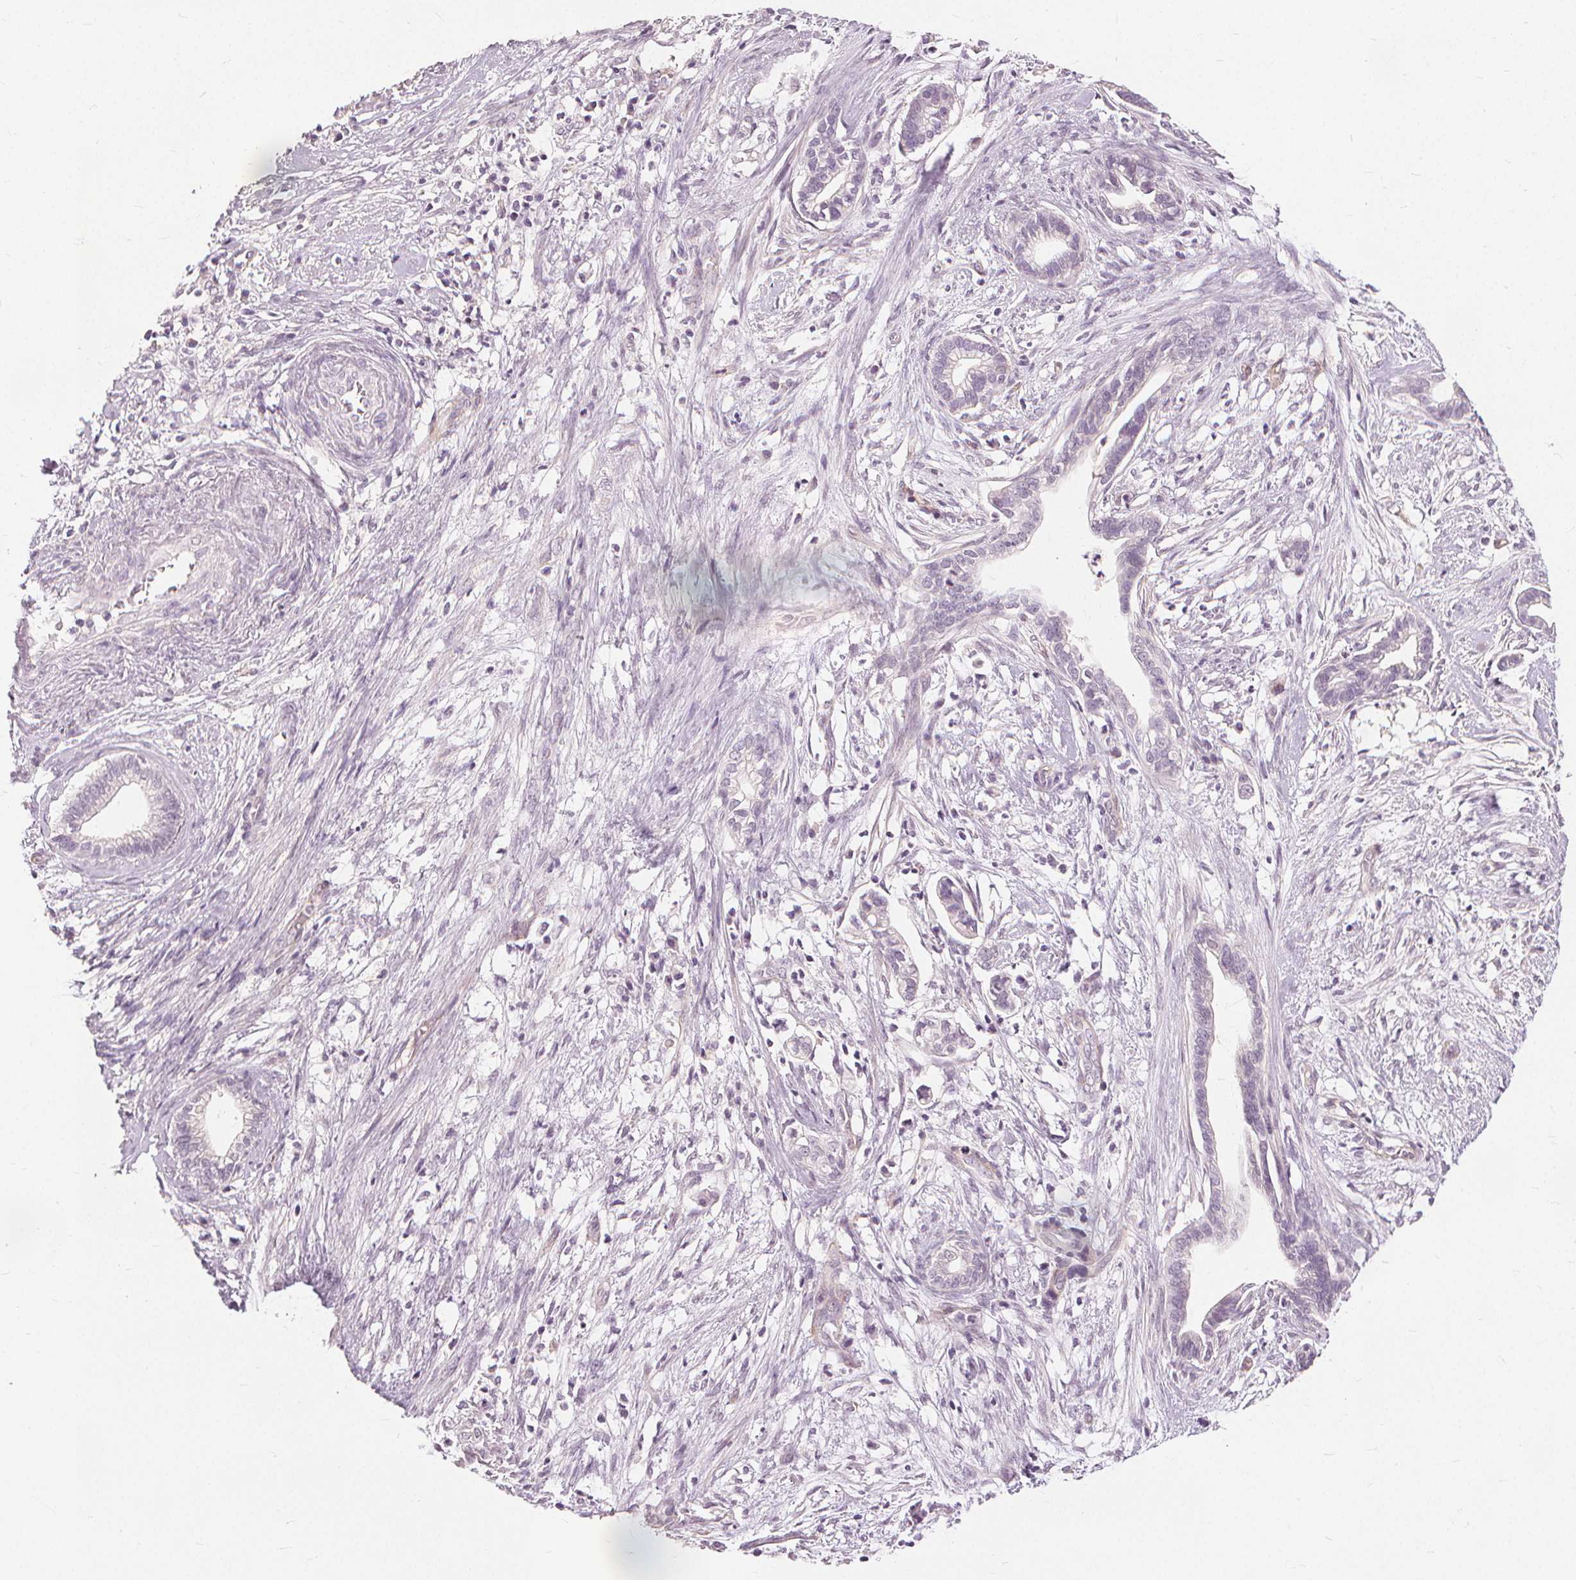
{"staining": {"intensity": "negative", "quantity": "none", "location": "none"}, "tissue": "cervical cancer", "cell_type": "Tumor cells", "image_type": "cancer", "snomed": [{"axis": "morphology", "description": "Adenocarcinoma, NOS"}, {"axis": "topography", "description": "Cervix"}], "caption": "Tumor cells show no significant positivity in cervical cancer (adenocarcinoma).", "gene": "SFTPD", "patient": {"sex": "female", "age": 62}}